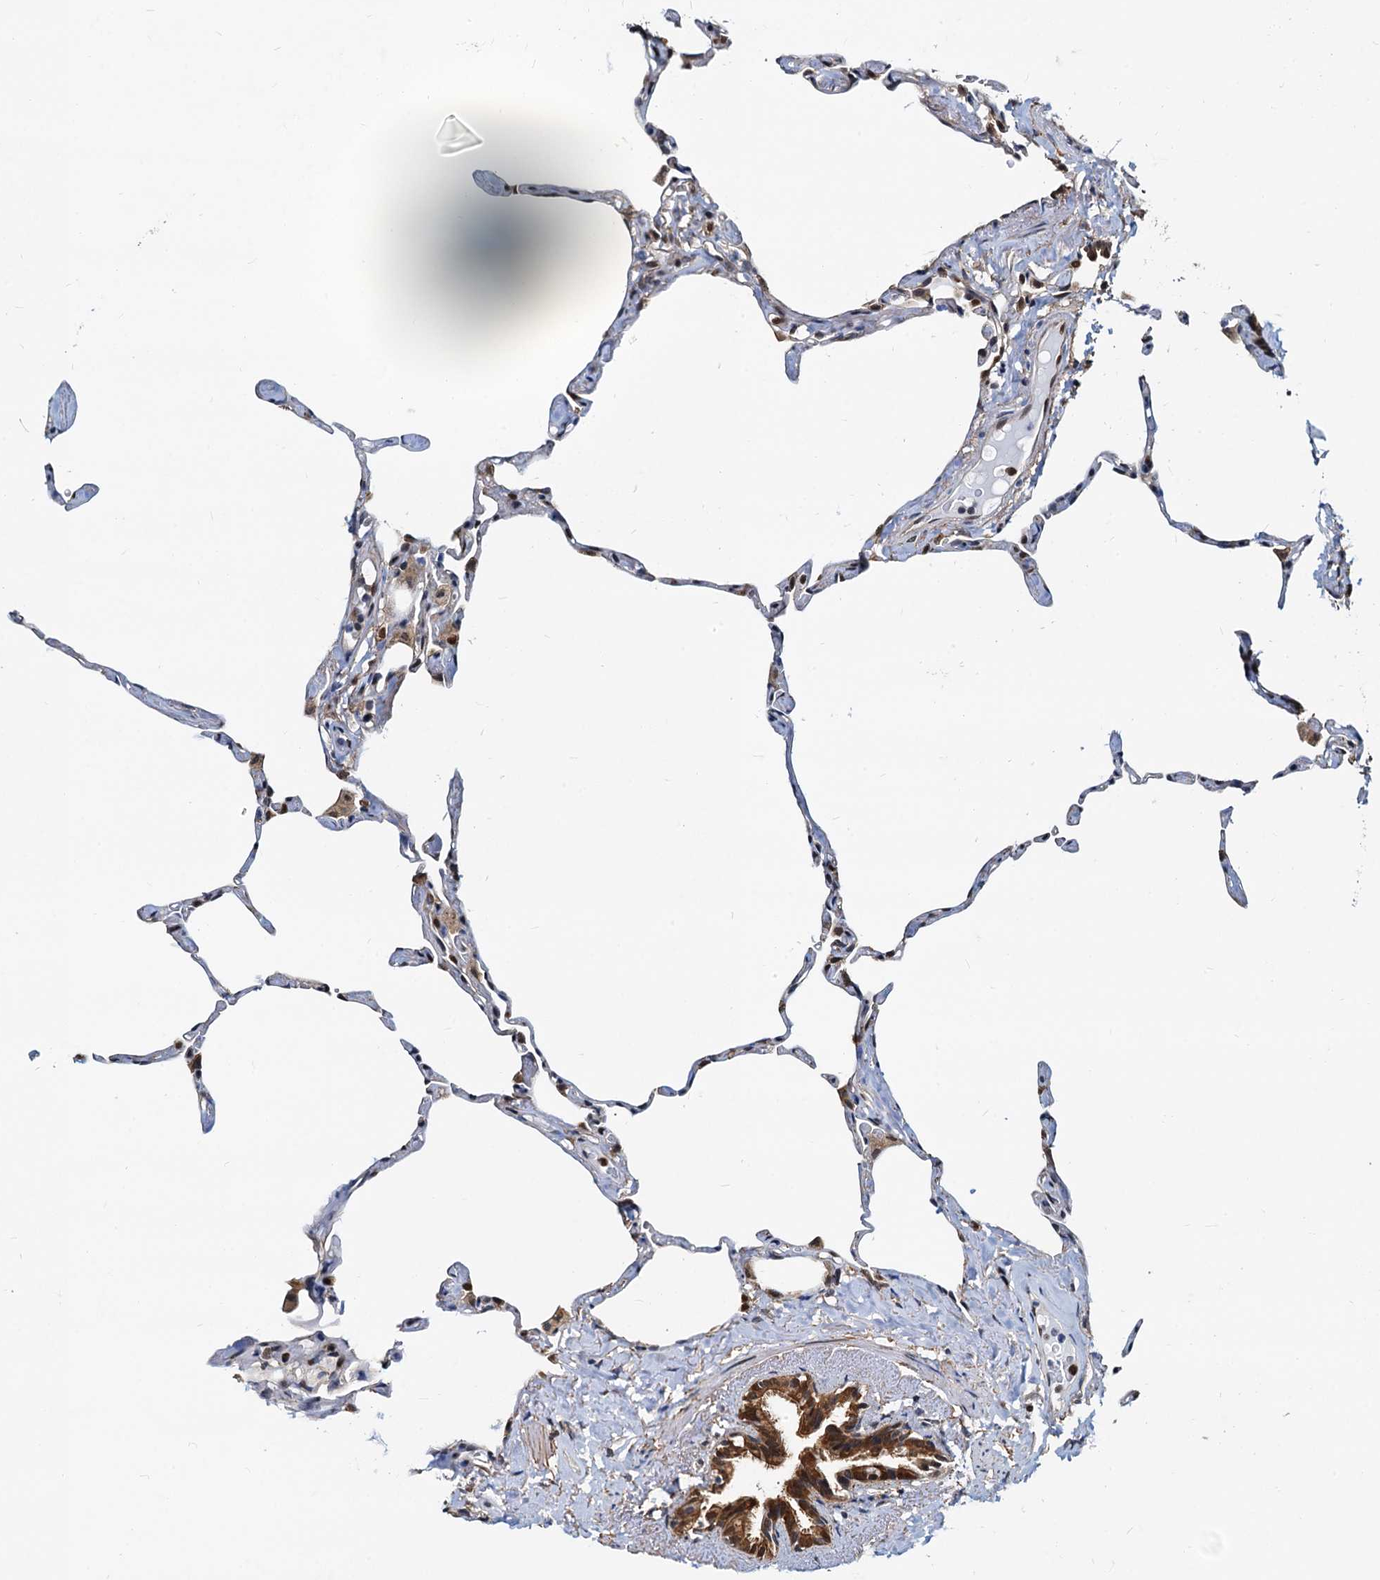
{"staining": {"intensity": "moderate", "quantity": "<25%", "location": "nuclear"}, "tissue": "lung", "cell_type": "Alveolar cells", "image_type": "normal", "snomed": [{"axis": "morphology", "description": "Normal tissue, NOS"}, {"axis": "topography", "description": "Lung"}], "caption": "Immunohistochemistry (IHC) image of normal lung: lung stained using IHC displays low levels of moderate protein expression localized specifically in the nuclear of alveolar cells, appearing as a nuclear brown color.", "gene": "PTGES3", "patient": {"sex": "male", "age": 65}}